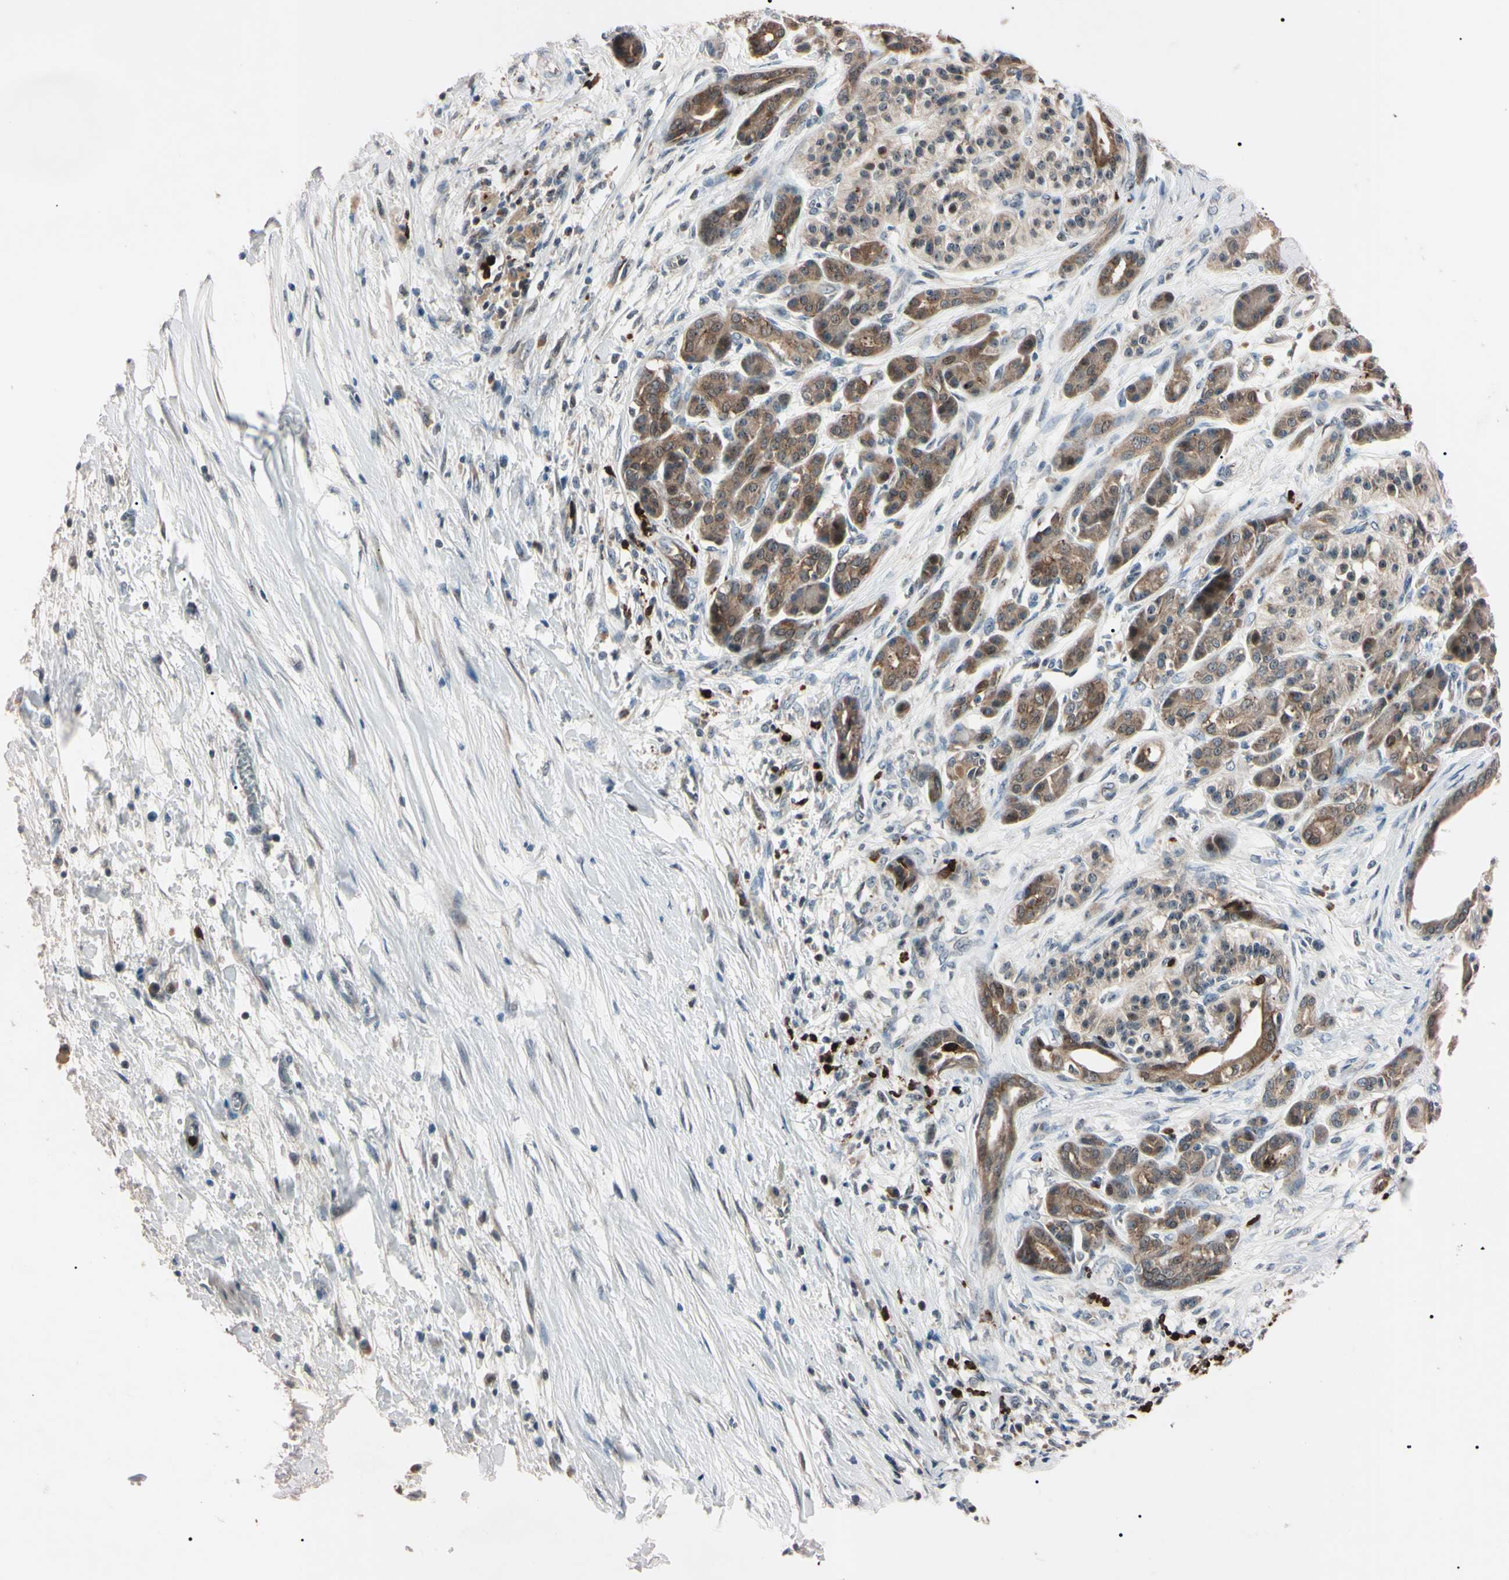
{"staining": {"intensity": "moderate", "quantity": "25%-75%", "location": "cytoplasmic/membranous"}, "tissue": "pancreatic cancer", "cell_type": "Tumor cells", "image_type": "cancer", "snomed": [{"axis": "morphology", "description": "Adenocarcinoma, NOS"}, {"axis": "topography", "description": "Pancreas"}], "caption": "The image shows immunohistochemical staining of pancreatic cancer (adenocarcinoma). There is moderate cytoplasmic/membranous staining is identified in about 25%-75% of tumor cells.", "gene": "TRAF5", "patient": {"sex": "male", "age": 59}}